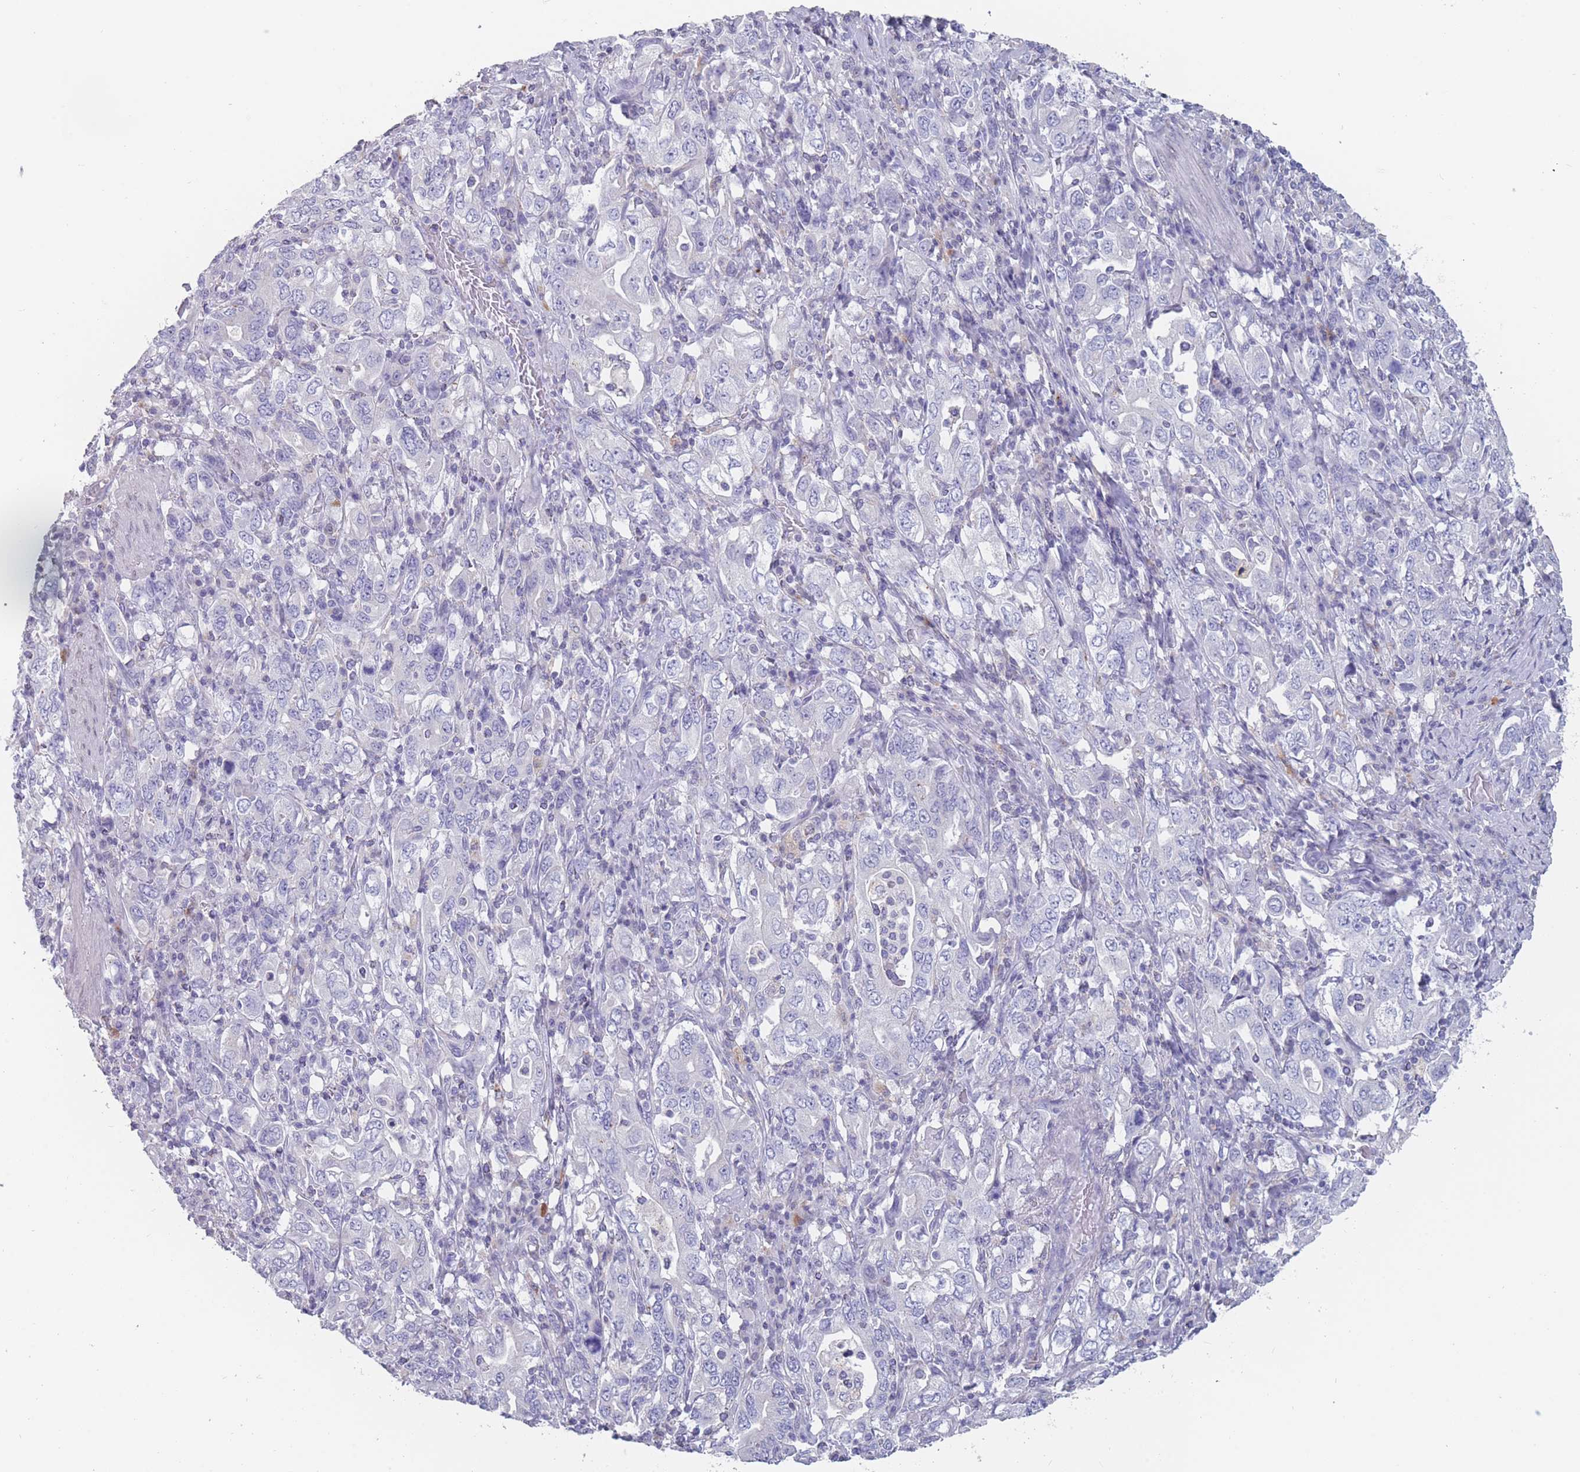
{"staining": {"intensity": "negative", "quantity": "none", "location": "none"}, "tissue": "stomach cancer", "cell_type": "Tumor cells", "image_type": "cancer", "snomed": [{"axis": "morphology", "description": "Adenocarcinoma, NOS"}, {"axis": "topography", "description": "Stomach, upper"}, {"axis": "topography", "description": "Stomach"}], "caption": "An IHC histopathology image of stomach cancer is shown. There is no staining in tumor cells of stomach cancer.", "gene": "CYP51A1", "patient": {"sex": "male", "age": 62}}